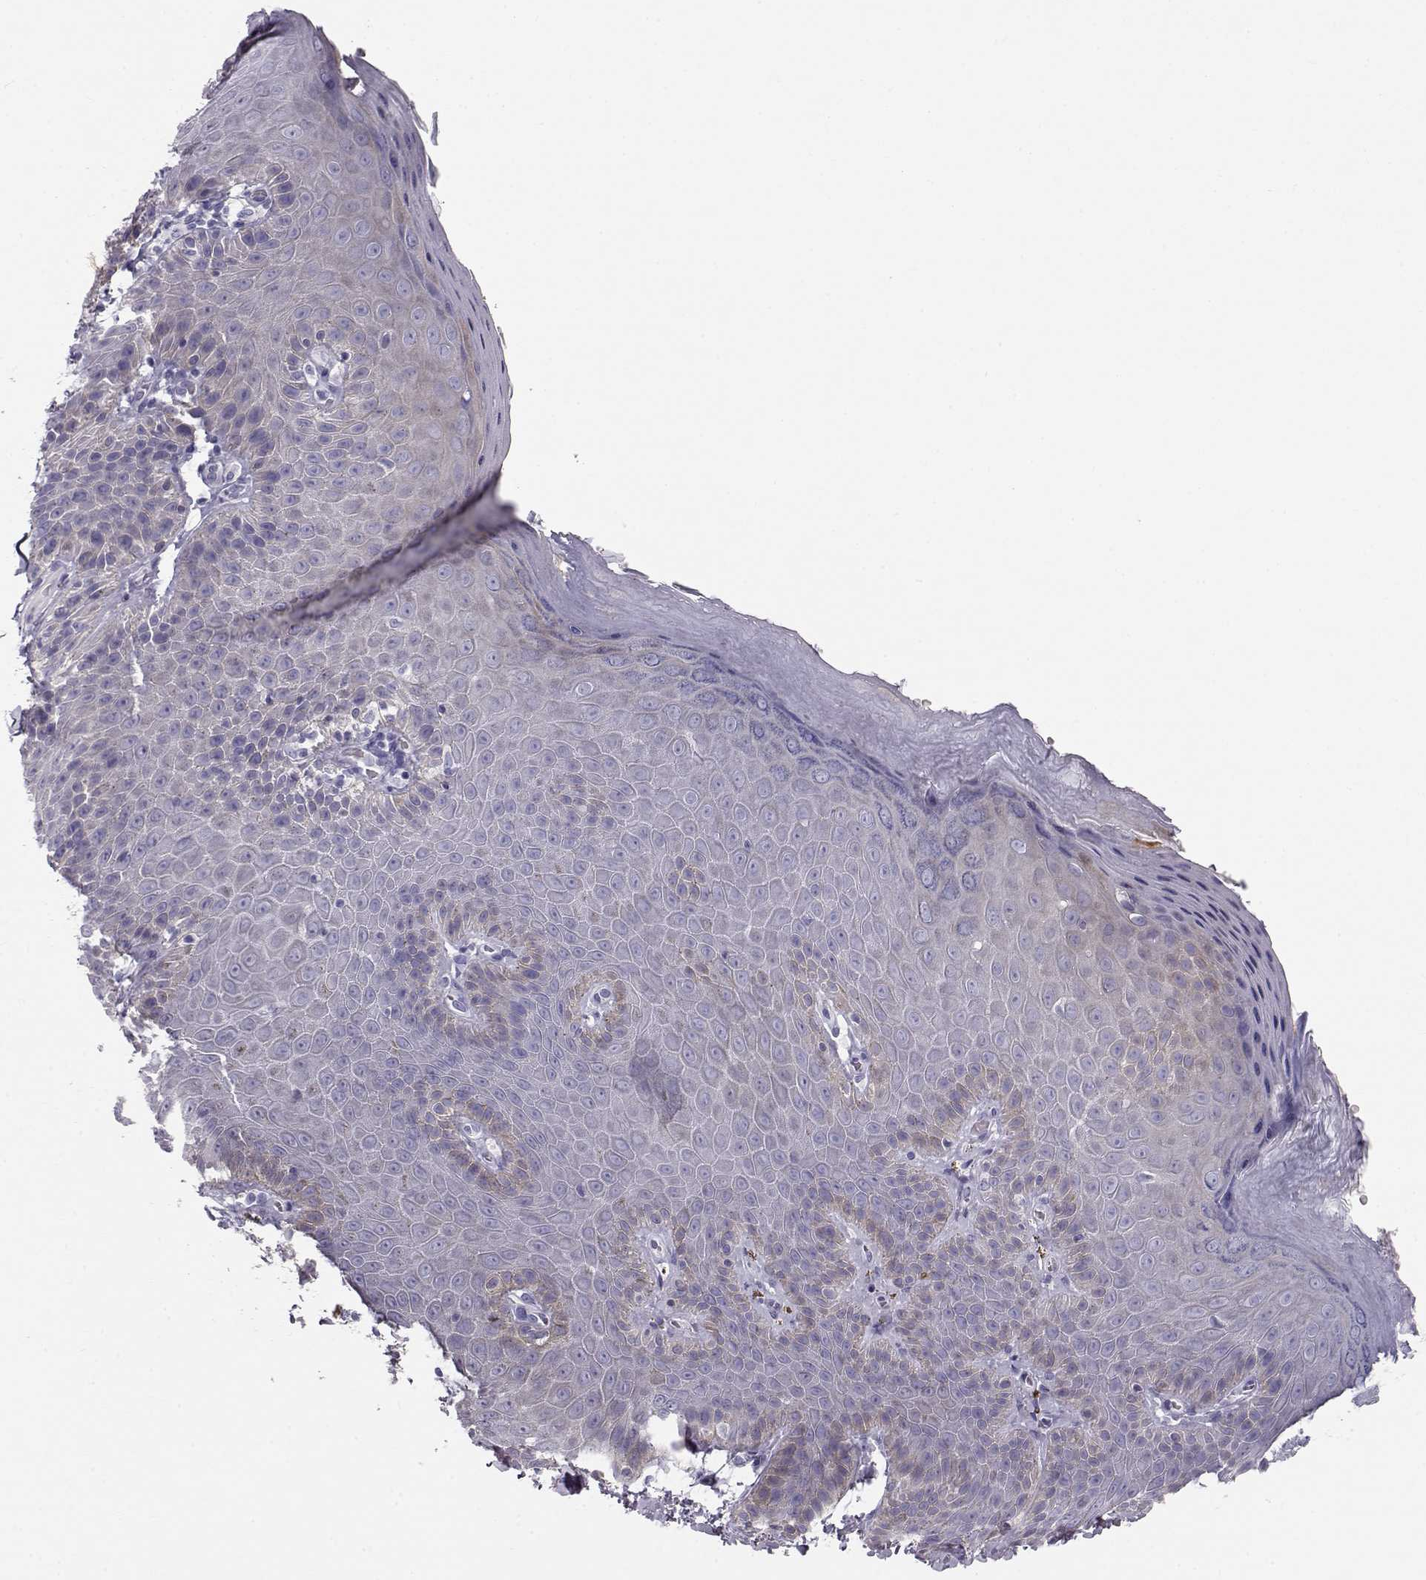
{"staining": {"intensity": "negative", "quantity": "none", "location": "none"}, "tissue": "skin", "cell_type": "Epidermal cells", "image_type": "normal", "snomed": [{"axis": "morphology", "description": "Normal tissue, NOS"}, {"axis": "topography", "description": "Anal"}], "caption": "This is an immunohistochemistry micrograph of unremarkable human skin. There is no expression in epidermal cells.", "gene": "GPR26", "patient": {"sex": "male", "age": 53}}